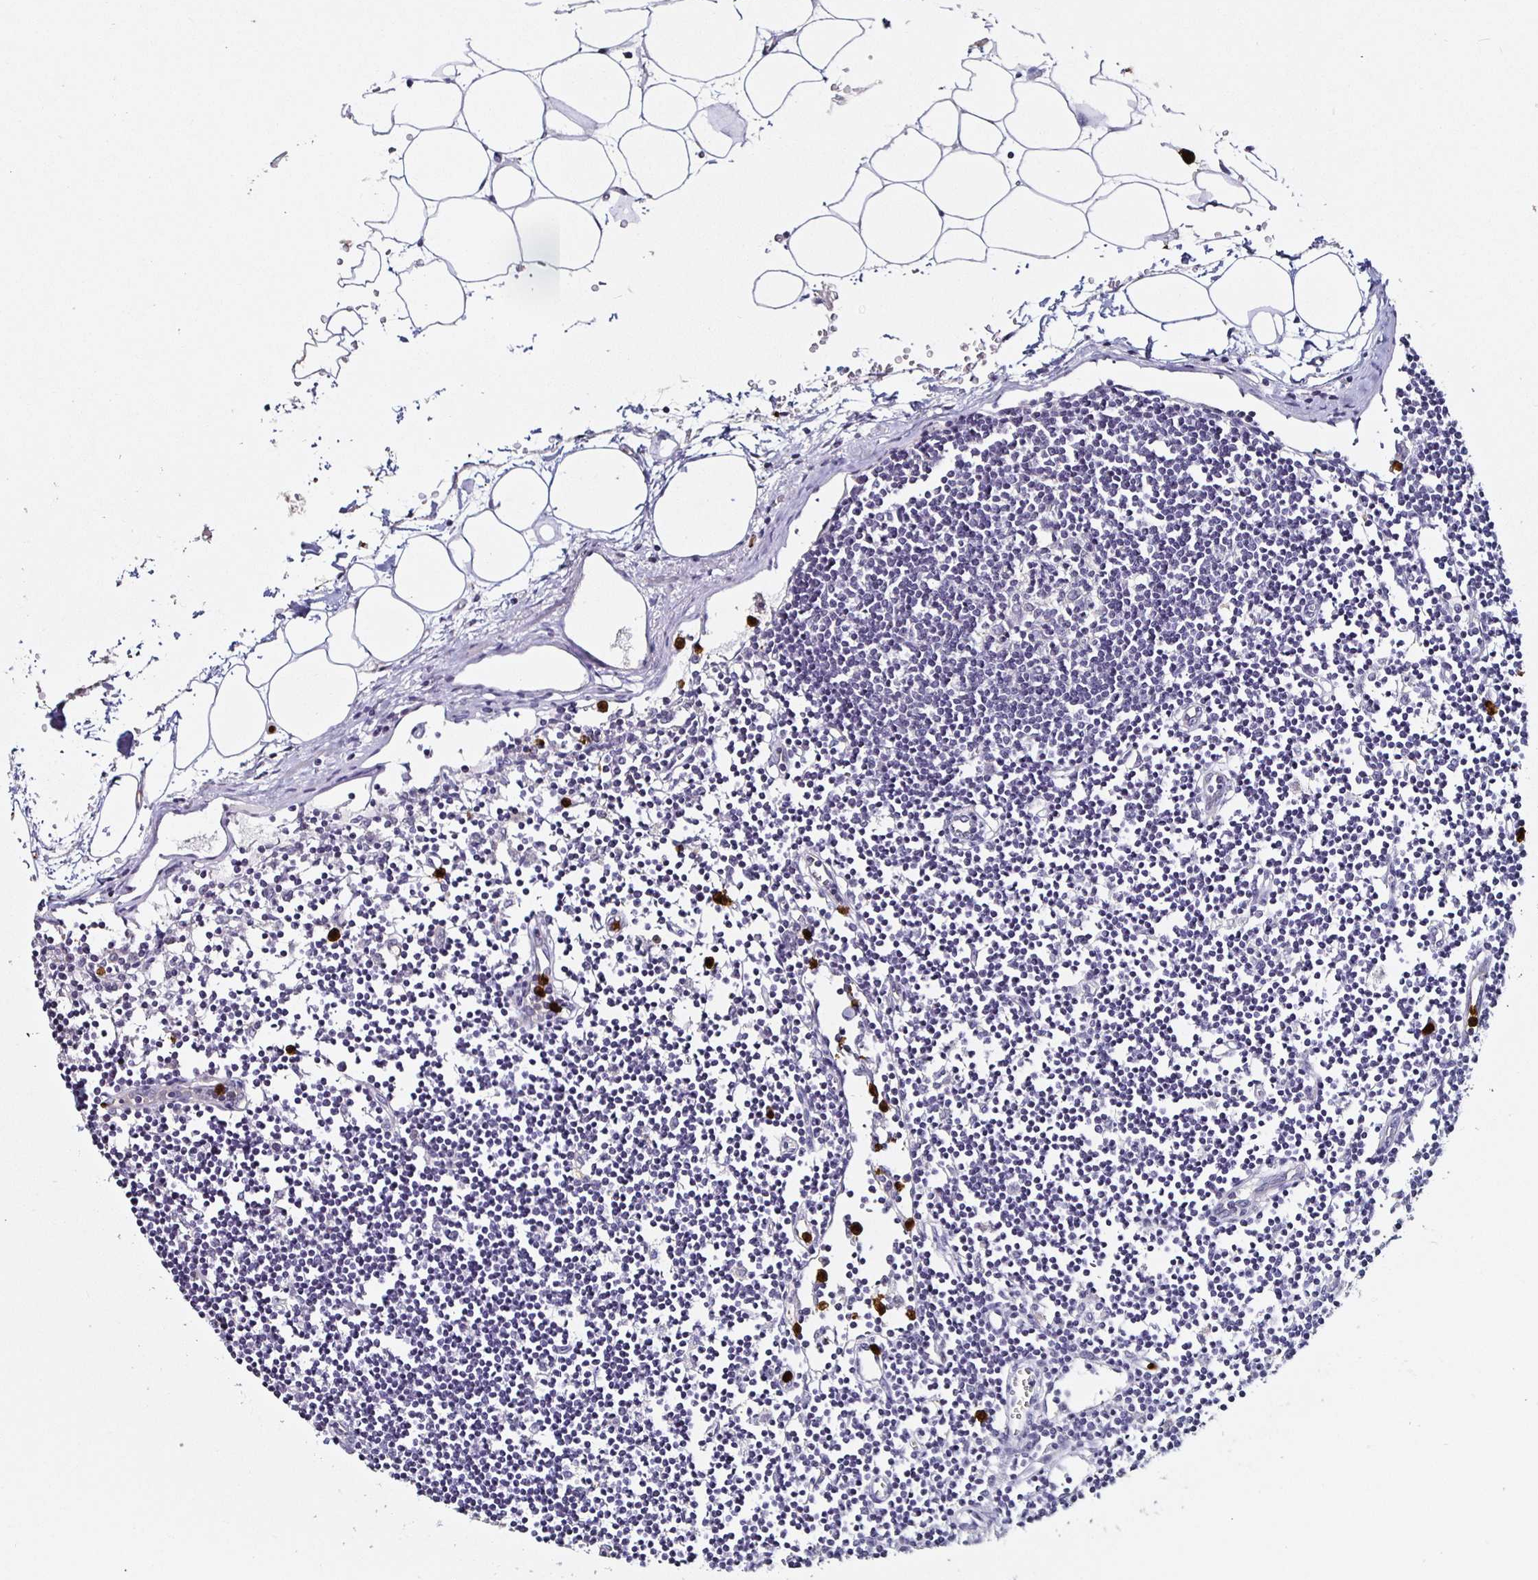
{"staining": {"intensity": "negative", "quantity": "none", "location": "none"}, "tissue": "lymph node", "cell_type": "Germinal center cells", "image_type": "normal", "snomed": [{"axis": "morphology", "description": "Normal tissue, NOS"}, {"axis": "topography", "description": "Lymph node"}], "caption": "The photomicrograph displays no staining of germinal center cells in unremarkable lymph node.", "gene": "TLR4", "patient": {"sex": "female", "age": 65}}